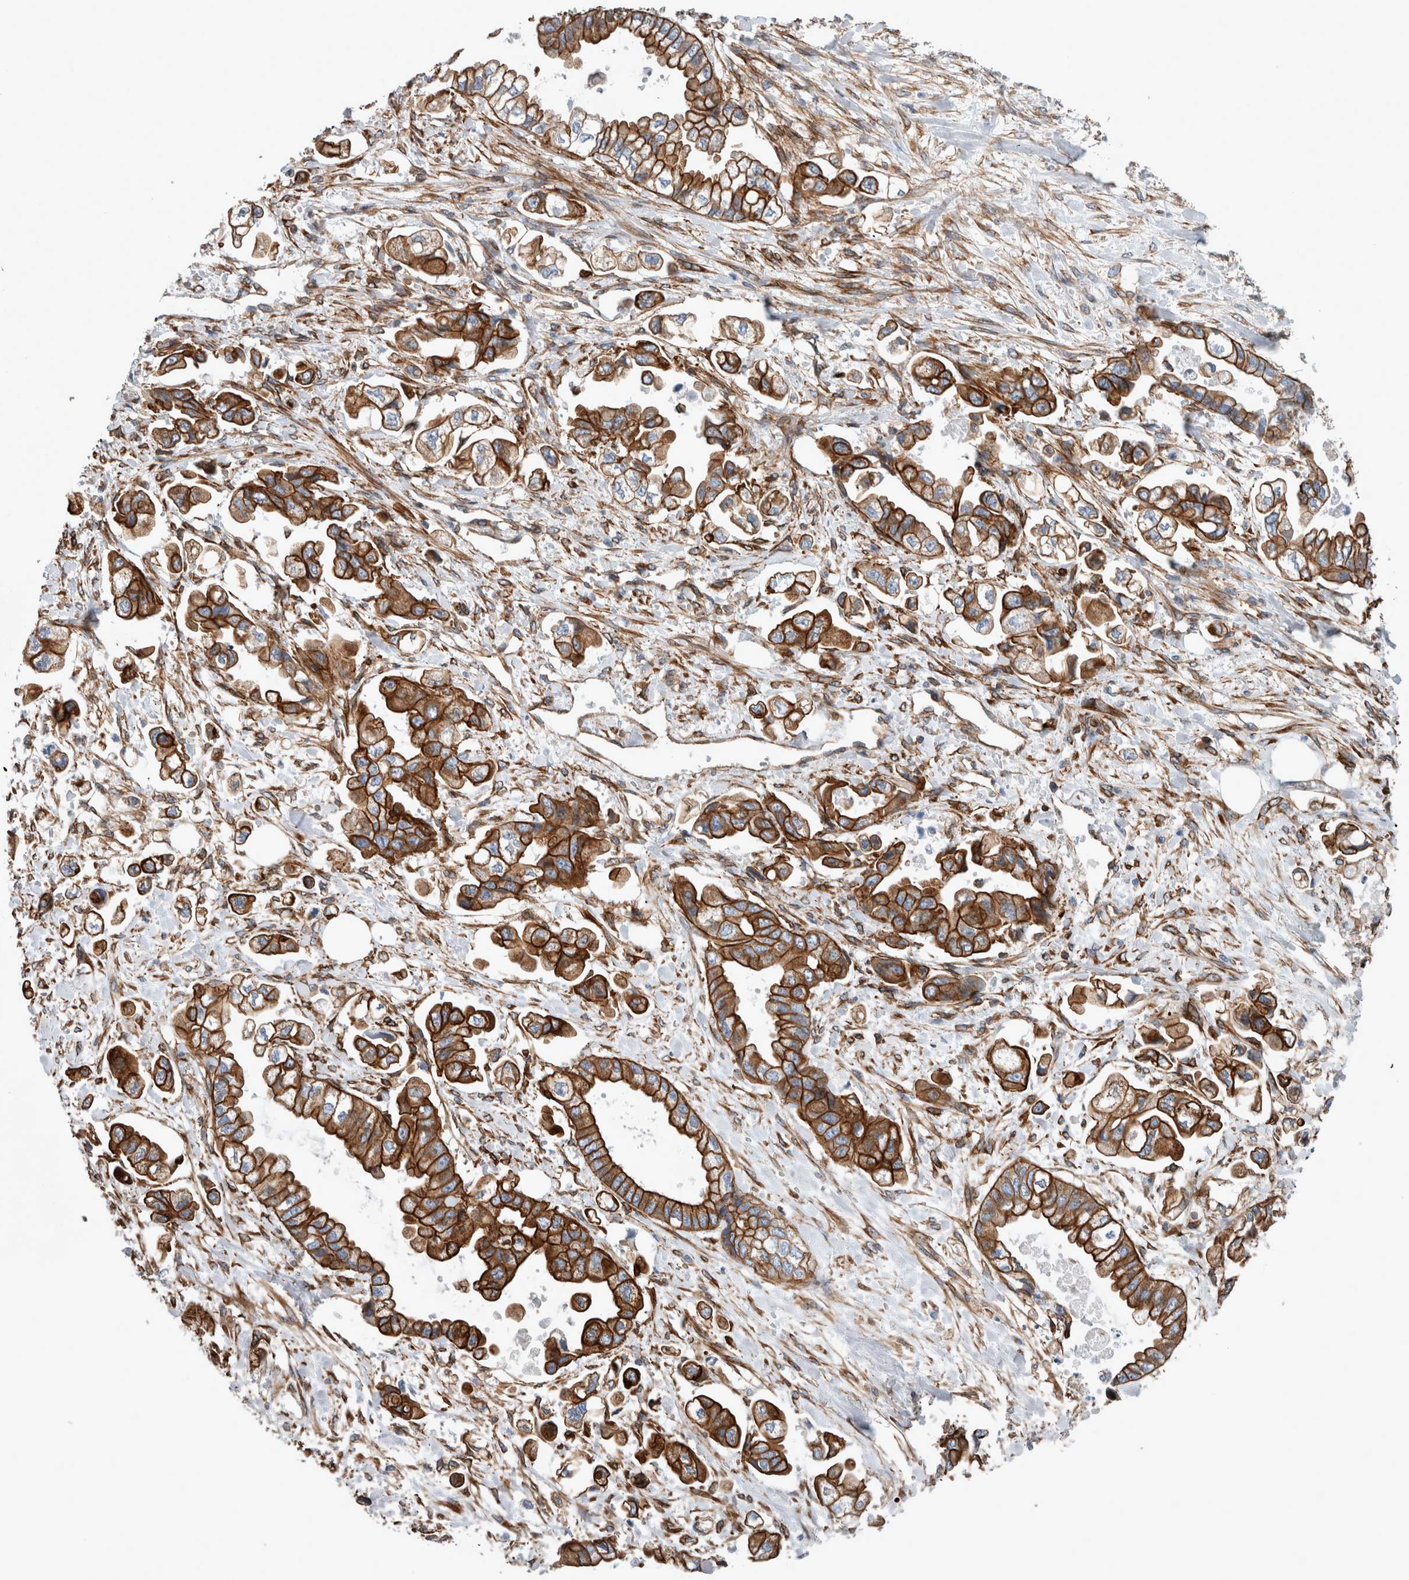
{"staining": {"intensity": "strong", "quantity": ">75%", "location": "cytoplasmic/membranous"}, "tissue": "stomach cancer", "cell_type": "Tumor cells", "image_type": "cancer", "snomed": [{"axis": "morphology", "description": "Adenocarcinoma, NOS"}, {"axis": "topography", "description": "Stomach"}], "caption": "Stomach cancer stained for a protein exhibits strong cytoplasmic/membranous positivity in tumor cells. (DAB IHC, brown staining for protein, blue staining for nuclei).", "gene": "PLEC", "patient": {"sex": "male", "age": 62}}